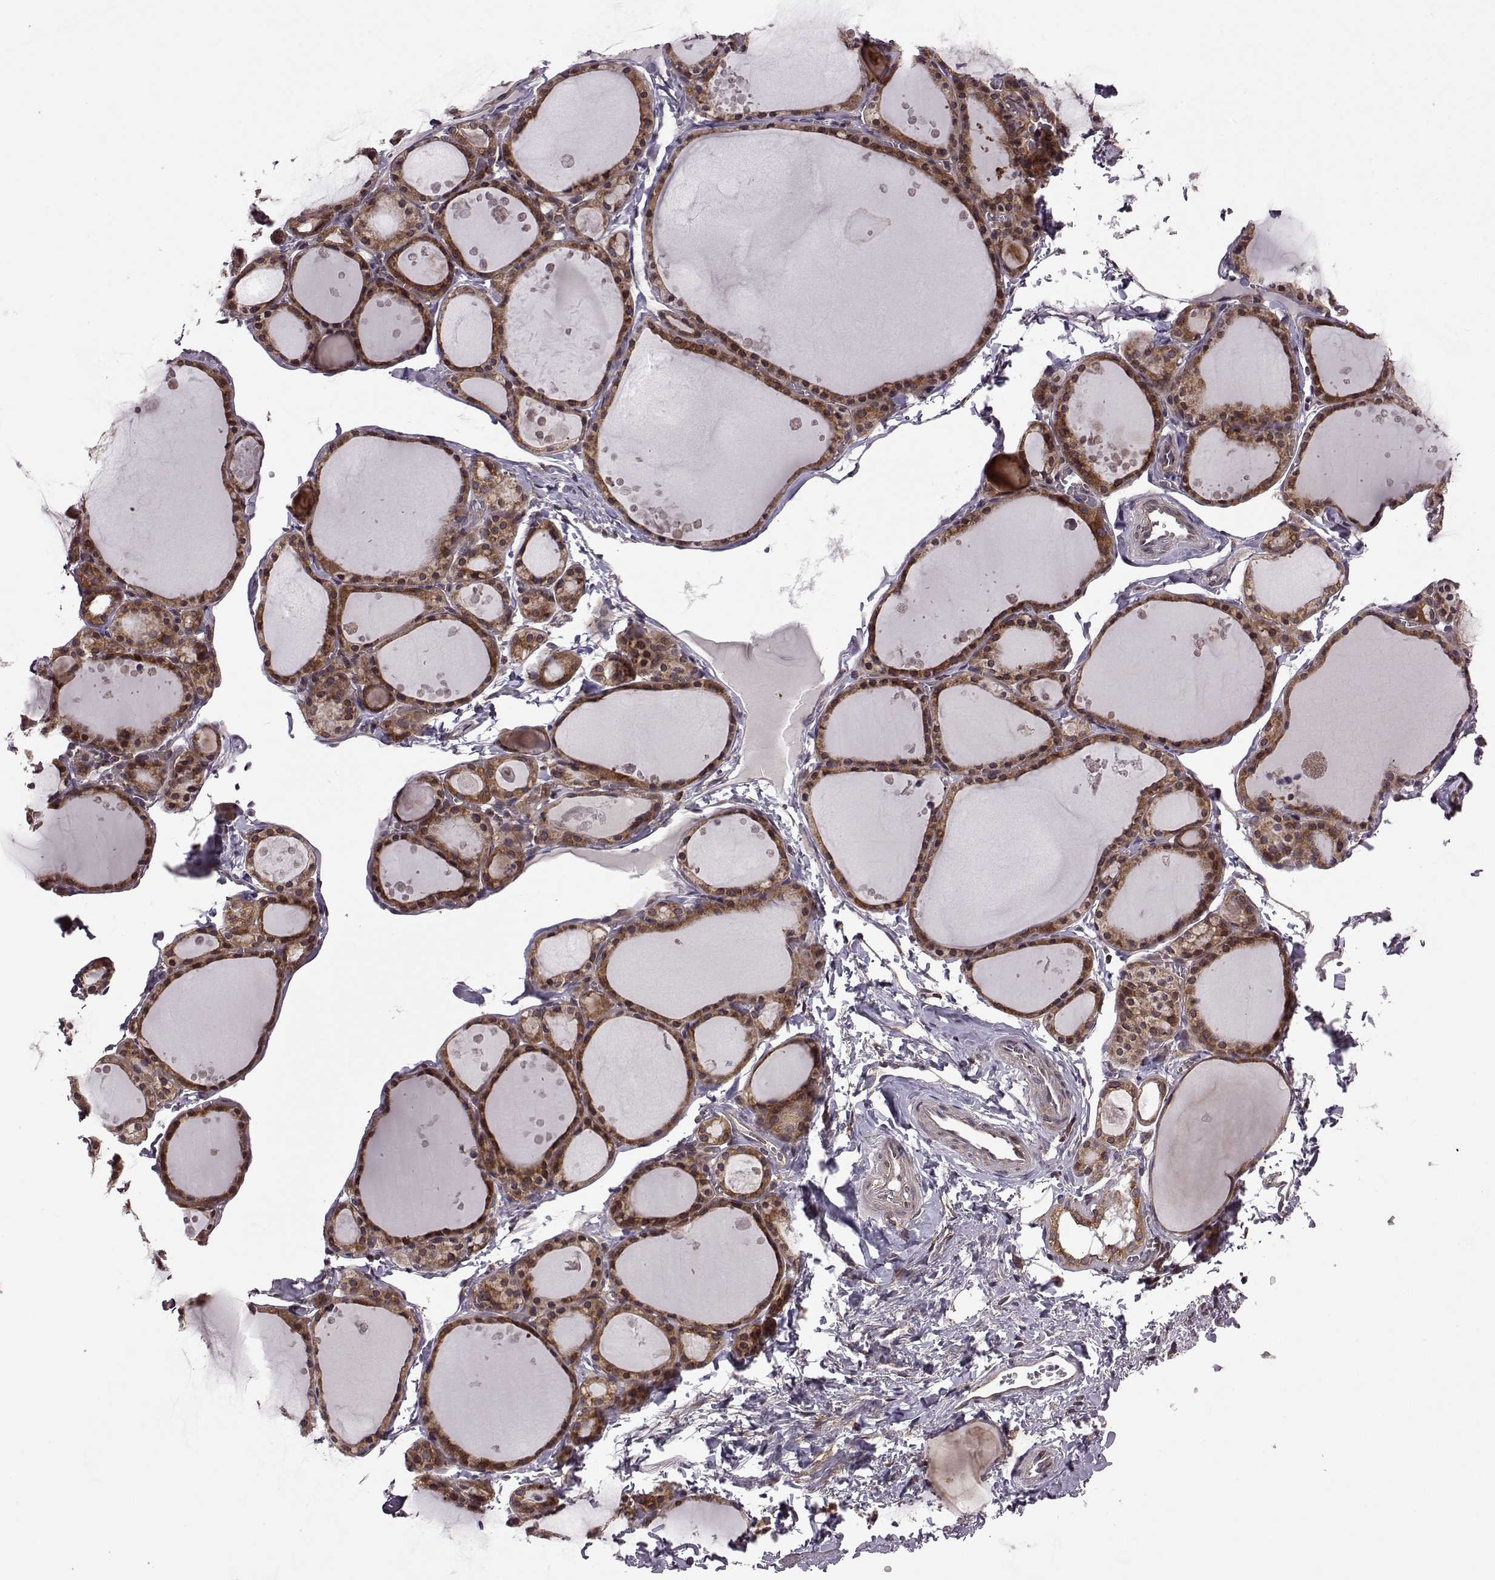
{"staining": {"intensity": "strong", "quantity": ">75%", "location": "cytoplasmic/membranous"}, "tissue": "thyroid gland", "cell_type": "Glandular cells", "image_type": "normal", "snomed": [{"axis": "morphology", "description": "Normal tissue, NOS"}, {"axis": "topography", "description": "Thyroid gland"}], "caption": "Immunohistochemical staining of unremarkable human thyroid gland exhibits >75% levels of strong cytoplasmic/membranous protein expression in approximately >75% of glandular cells.", "gene": "URI1", "patient": {"sex": "male", "age": 68}}